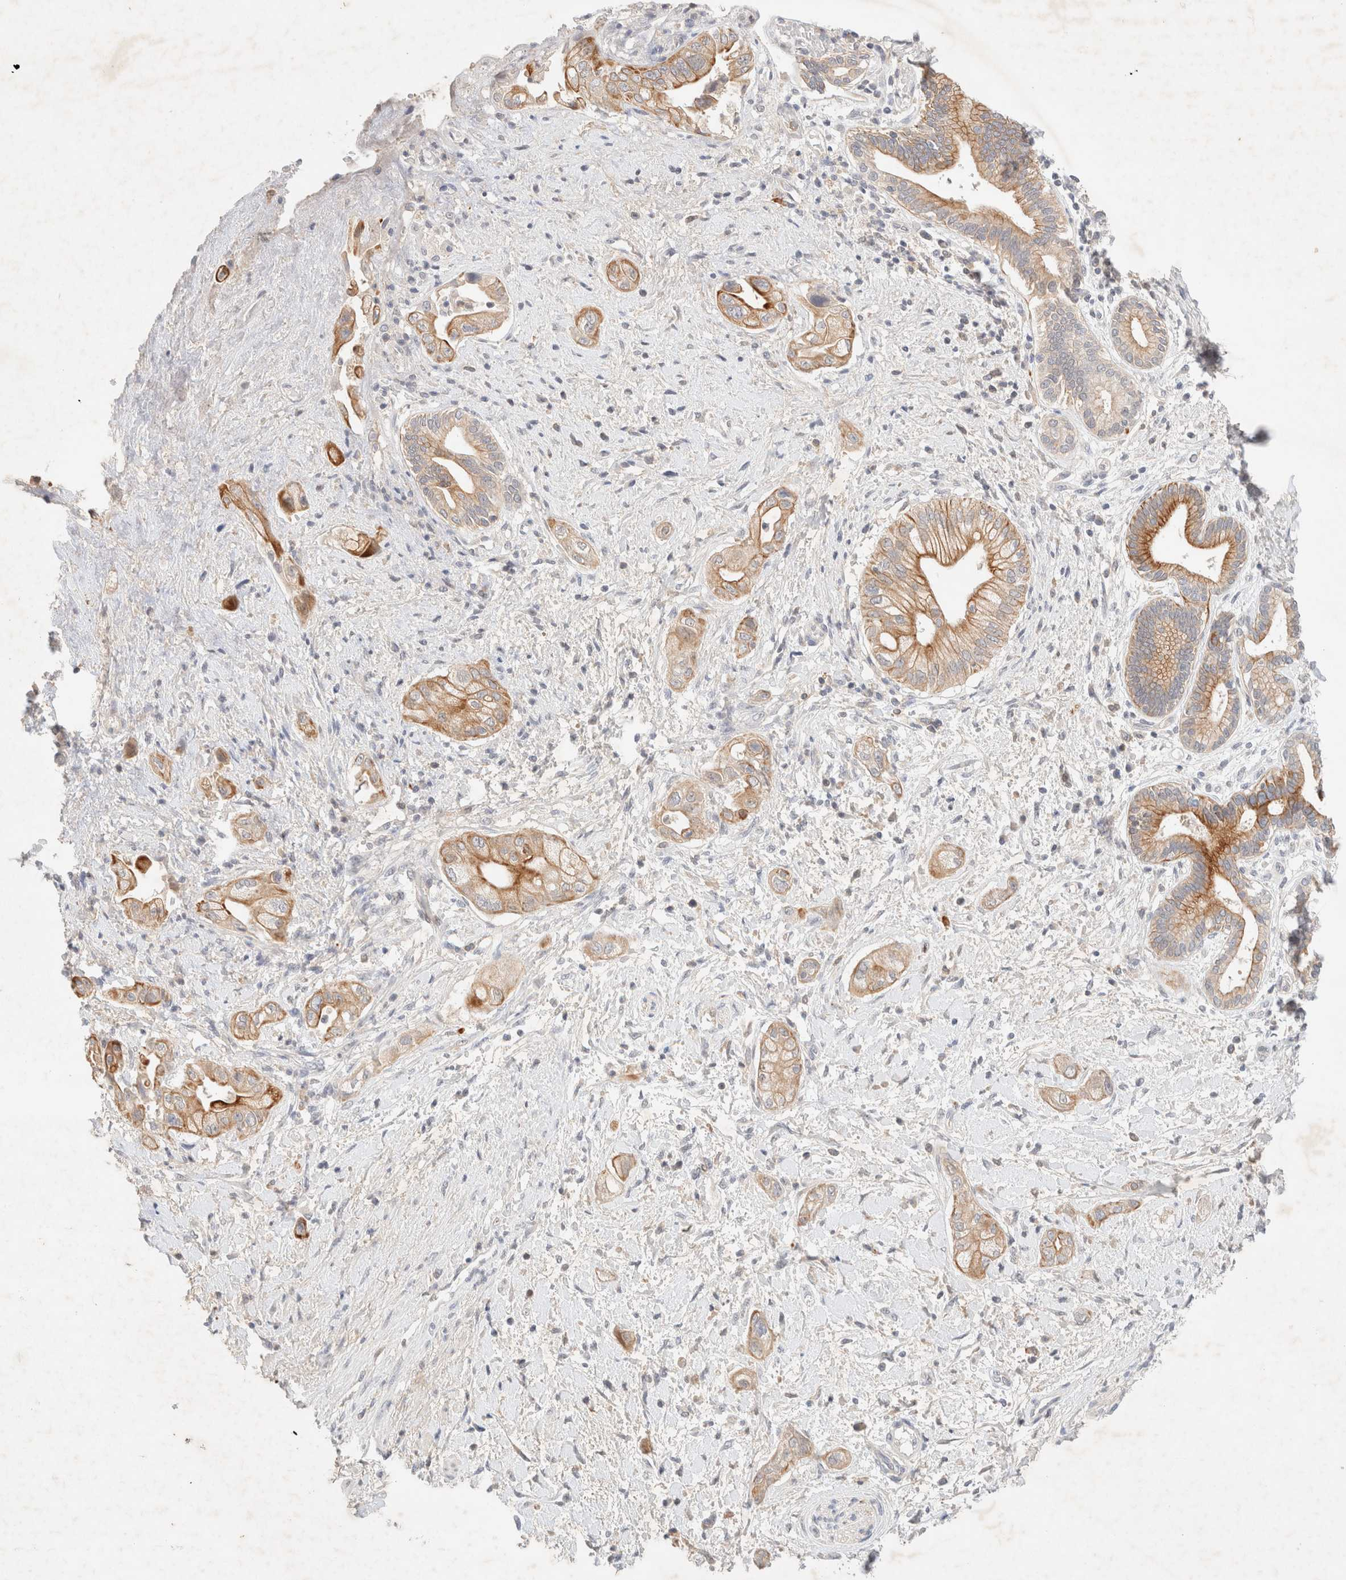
{"staining": {"intensity": "moderate", "quantity": ">75%", "location": "cytoplasmic/membranous"}, "tissue": "pancreatic cancer", "cell_type": "Tumor cells", "image_type": "cancer", "snomed": [{"axis": "morphology", "description": "Adenocarcinoma, NOS"}, {"axis": "topography", "description": "Pancreas"}], "caption": "Pancreatic cancer (adenocarcinoma) stained for a protein (brown) exhibits moderate cytoplasmic/membranous positive positivity in approximately >75% of tumor cells.", "gene": "SGSM2", "patient": {"sex": "male", "age": 58}}